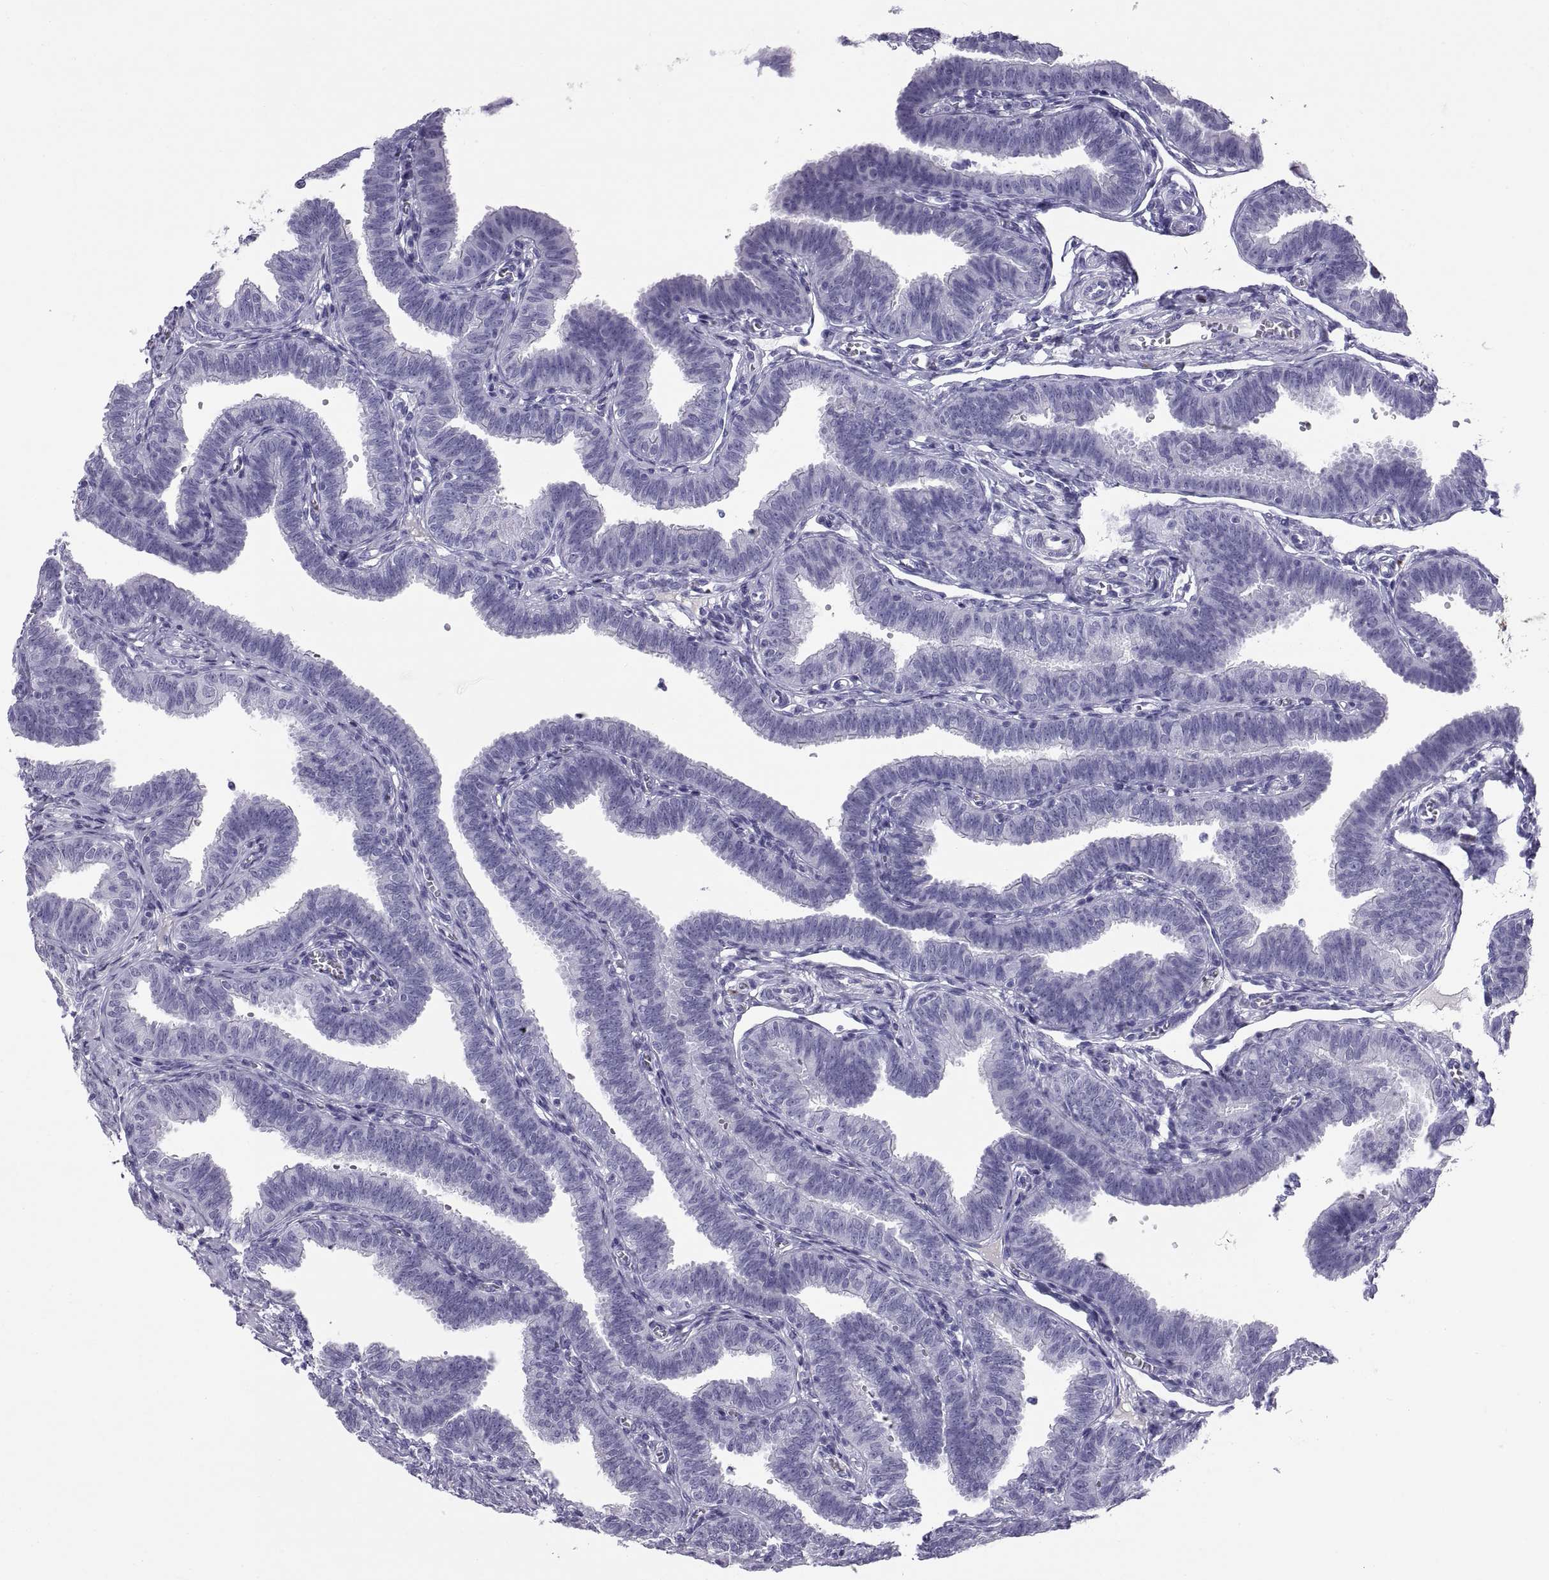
{"staining": {"intensity": "negative", "quantity": "none", "location": "none"}, "tissue": "fallopian tube", "cell_type": "Glandular cells", "image_type": "normal", "snomed": [{"axis": "morphology", "description": "Normal tissue, NOS"}, {"axis": "topography", "description": "Fallopian tube"}], "caption": "The micrograph shows no significant positivity in glandular cells of fallopian tube.", "gene": "CT47A10", "patient": {"sex": "female", "age": 25}}